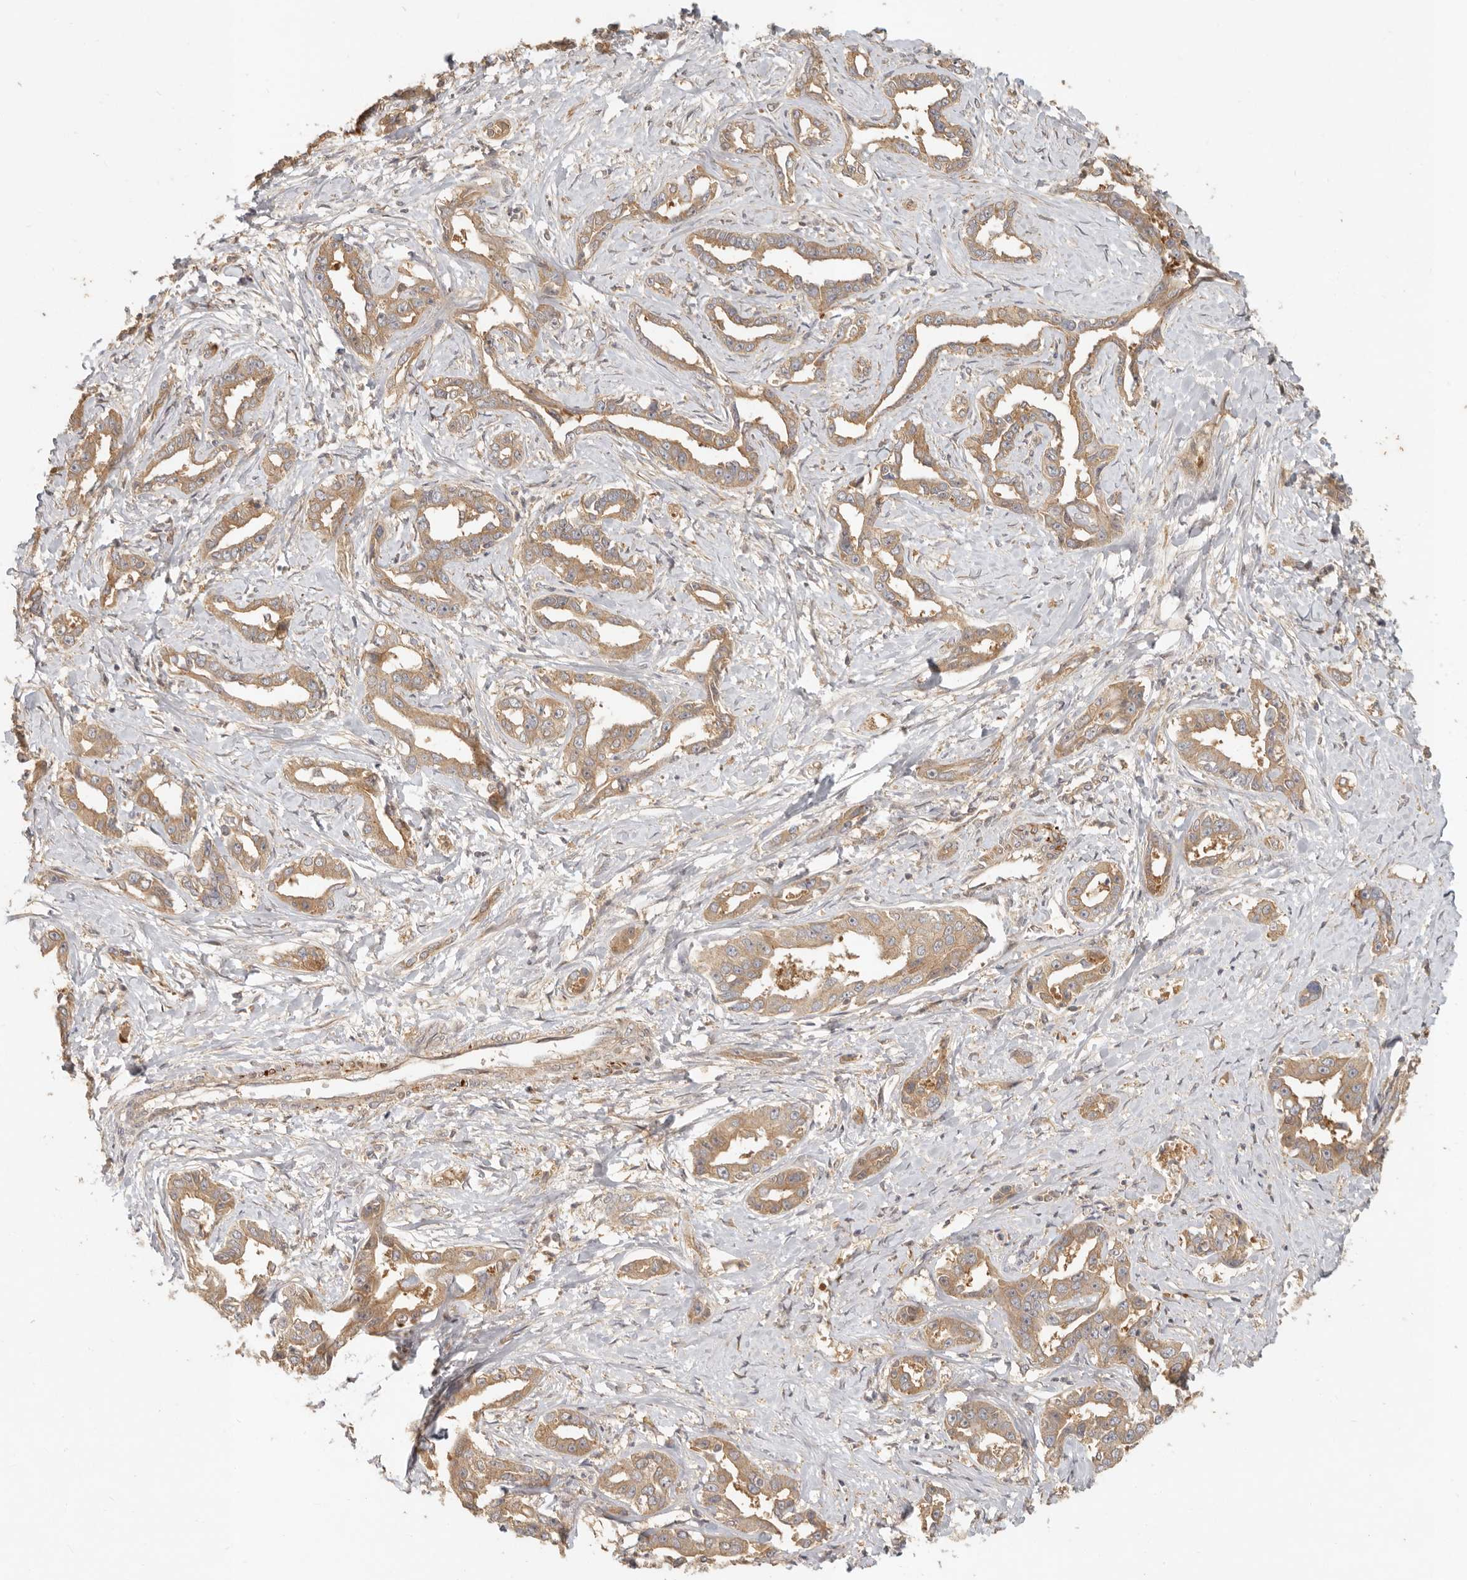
{"staining": {"intensity": "moderate", "quantity": ">75%", "location": "cytoplasmic/membranous"}, "tissue": "liver cancer", "cell_type": "Tumor cells", "image_type": "cancer", "snomed": [{"axis": "morphology", "description": "Cholangiocarcinoma"}, {"axis": "topography", "description": "Liver"}], "caption": "Immunohistochemistry staining of cholangiocarcinoma (liver), which demonstrates medium levels of moderate cytoplasmic/membranous expression in about >75% of tumor cells indicating moderate cytoplasmic/membranous protein positivity. The staining was performed using DAB (3,3'-diaminobenzidine) (brown) for protein detection and nuclei were counterstained in hematoxylin (blue).", "gene": "VIPR1", "patient": {"sex": "male", "age": 59}}